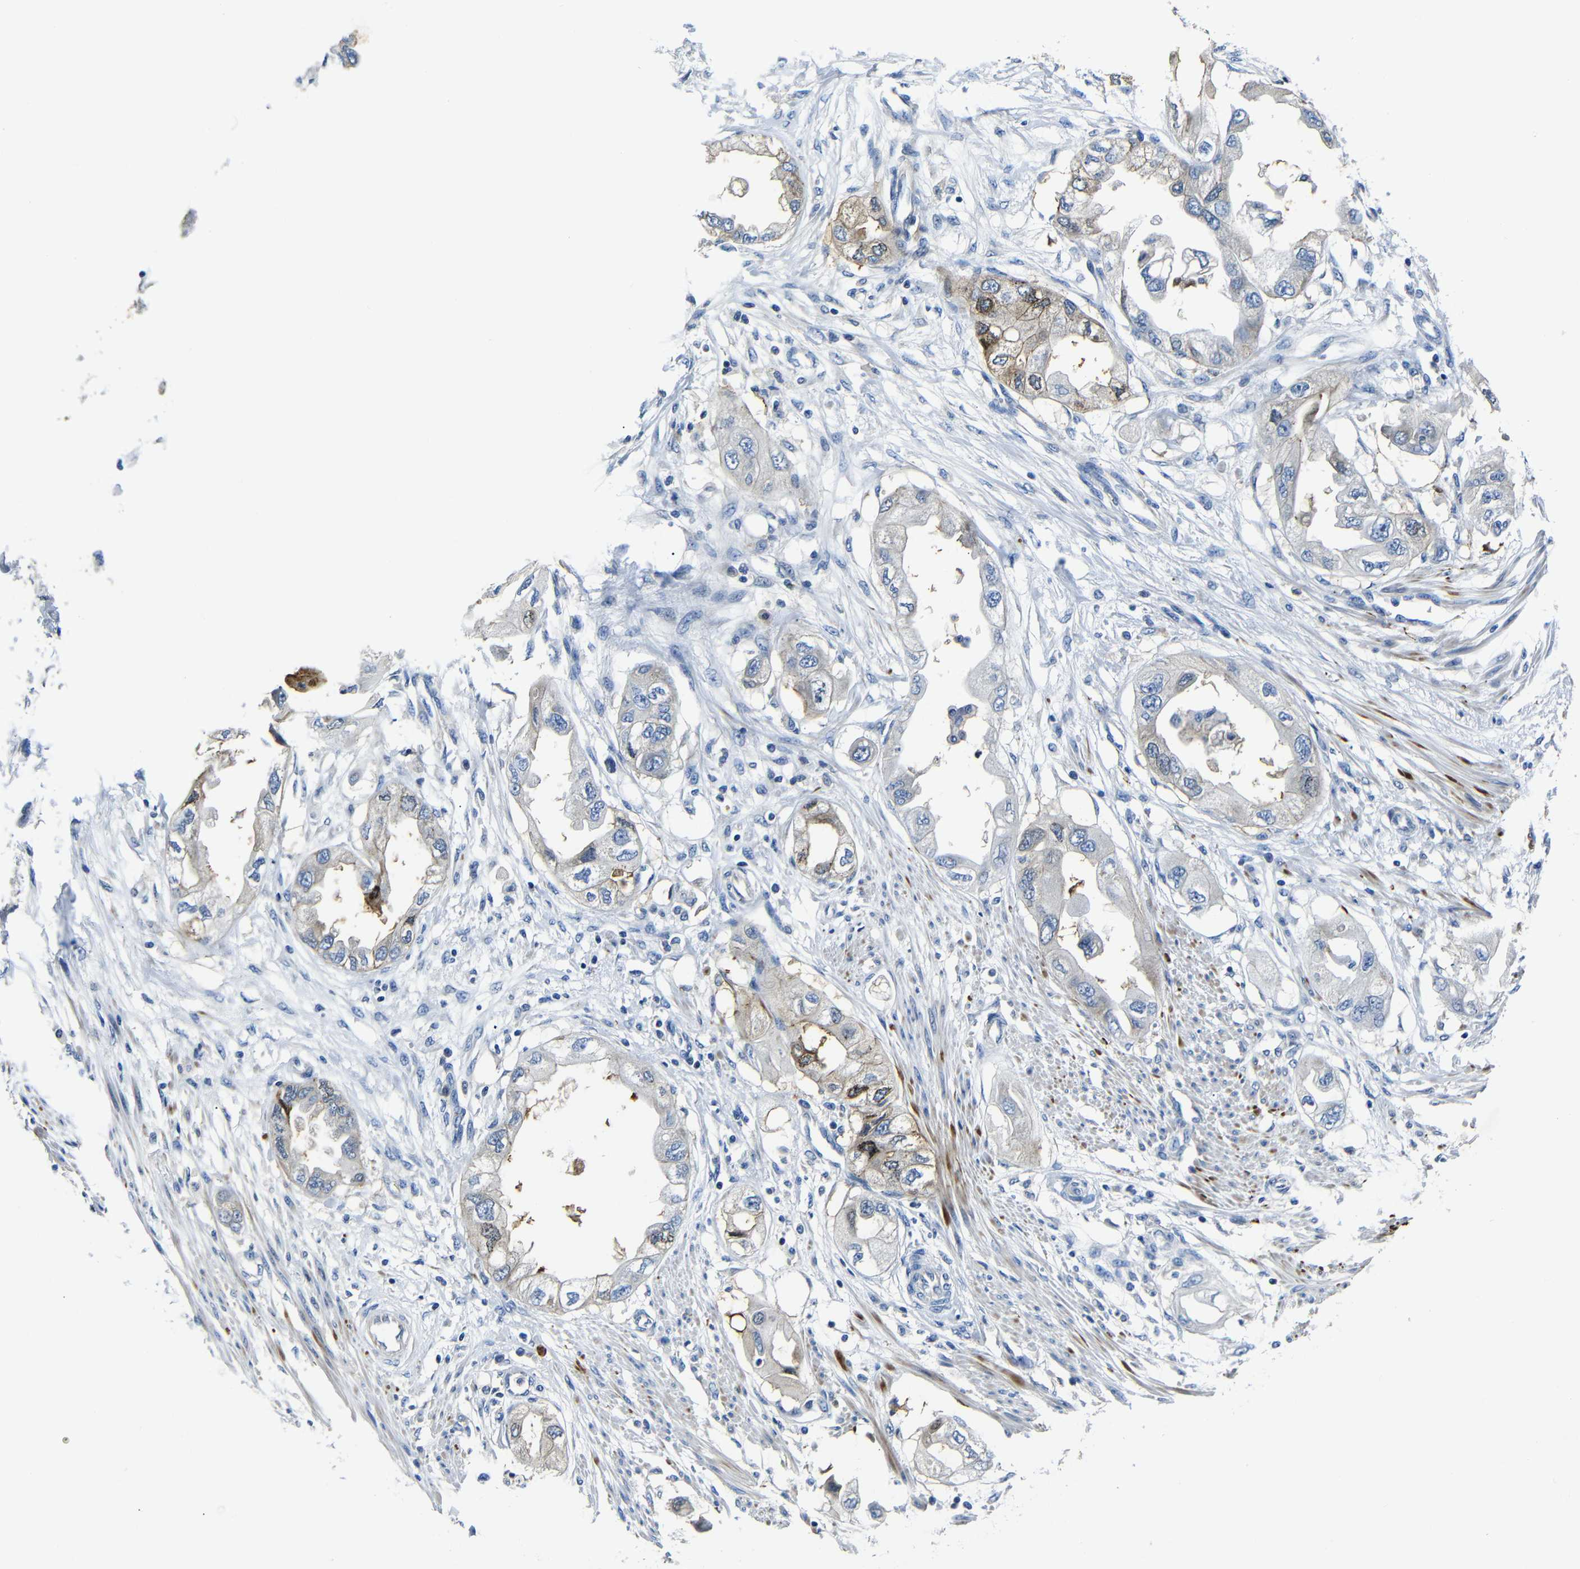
{"staining": {"intensity": "moderate", "quantity": "25%-75%", "location": "cytoplasmic/membranous"}, "tissue": "endometrial cancer", "cell_type": "Tumor cells", "image_type": "cancer", "snomed": [{"axis": "morphology", "description": "Adenocarcinoma, NOS"}, {"axis": "topography", "description": "Endometrium"}], "caption": "Endometrial adenocarcinoma stained with immunohistochemistry reveals moderate cytoplasmic/membranous staining in approximately 25%-75% of tumor cells. (Stains: DAB (3,3'-diaminobenzidine) in brown, nuclei in blue, Microscopy: brightfield microscopy at high magnification).", "gene": "AFDN", "patient": {"sex": "female", "age": 67}}